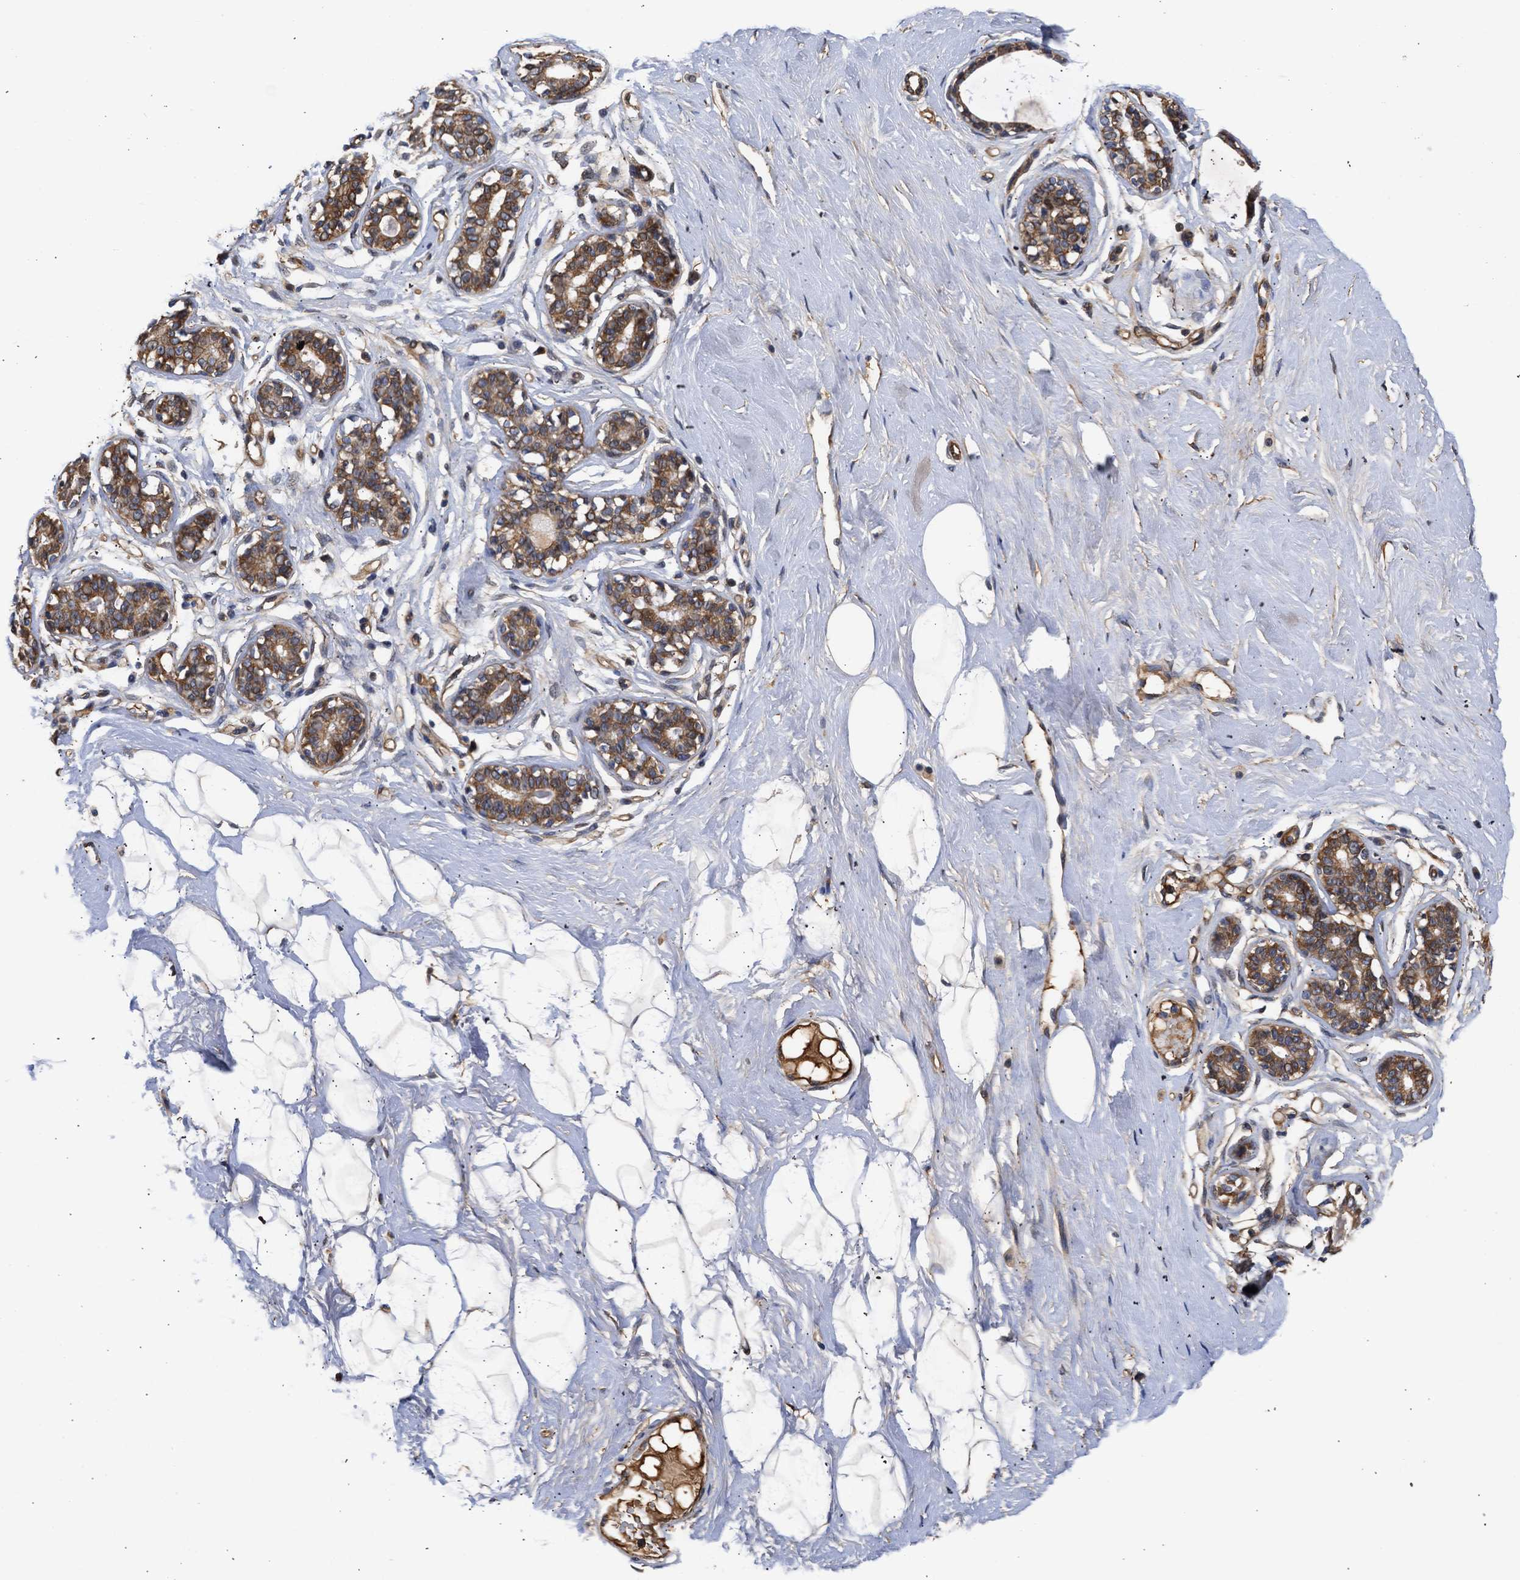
{"staining": {"intensity": "negative", "quantity": "none", "location": "none"}, "tissue": "breast", "cell_type": "Adipocytes", "image_type": "normal", "snomed": [{"axis": "morphology", "description": "Normal tissue, NOS"}, {"axis": "topography", "description": "Breast"}], "caption": "Immunohistochemistry (IHC) image of unremarkable breast: human breast stained with DAB (3,3'-diaminobenzidine) demonstrates no significant protein expression in adipocytes. The staining is performed using DAB (3,3'-diaminobenzidine) brown chromogen with nuclei counter-stained in using hematoxylin.", "gene": "MAS1L", "patient": {"sex": "female", "age": 23}}